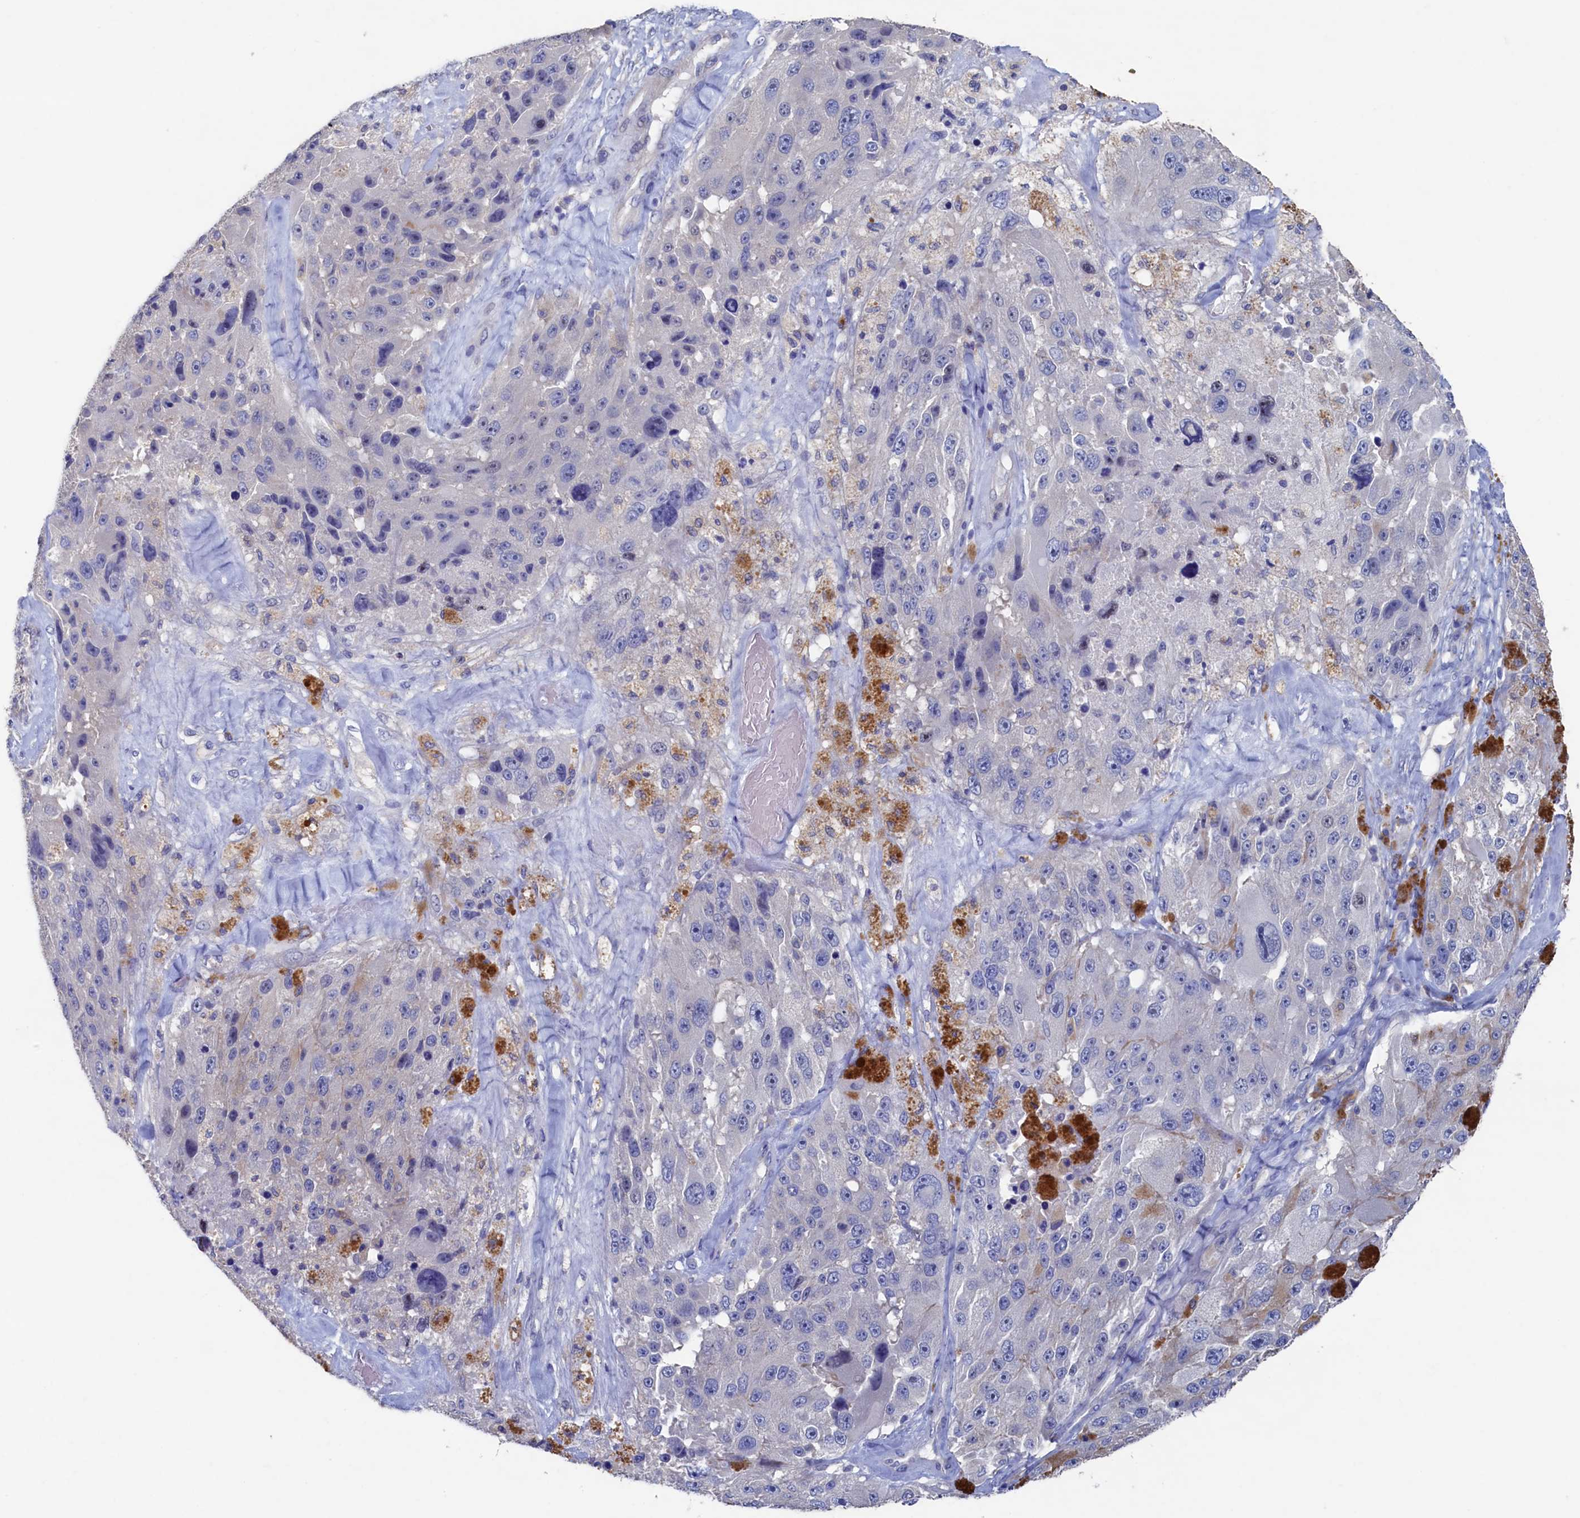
{"staining": {"intensity": "negative", "quantity": "none", "location": "none"}, "tissue": "melanoma", "cell_type": "Tumor cells", "image_type": "cancer", "snomed": [{"axis": "morphology", "description": "Malignant melanoma, Metastatic site"}, {"axis": "topography", "description": "Lymph node"}], "caption": "Immunohistochemistry of human melanoma displays no staining in tumor cells. The staining is performed using DAB (3,3'-diaminobenzidine) brown chromogen with nuclei counter-stained in using hematoxylin.", "gene": "CBLIF", "patient": {"sex": "male", "age": 62}}